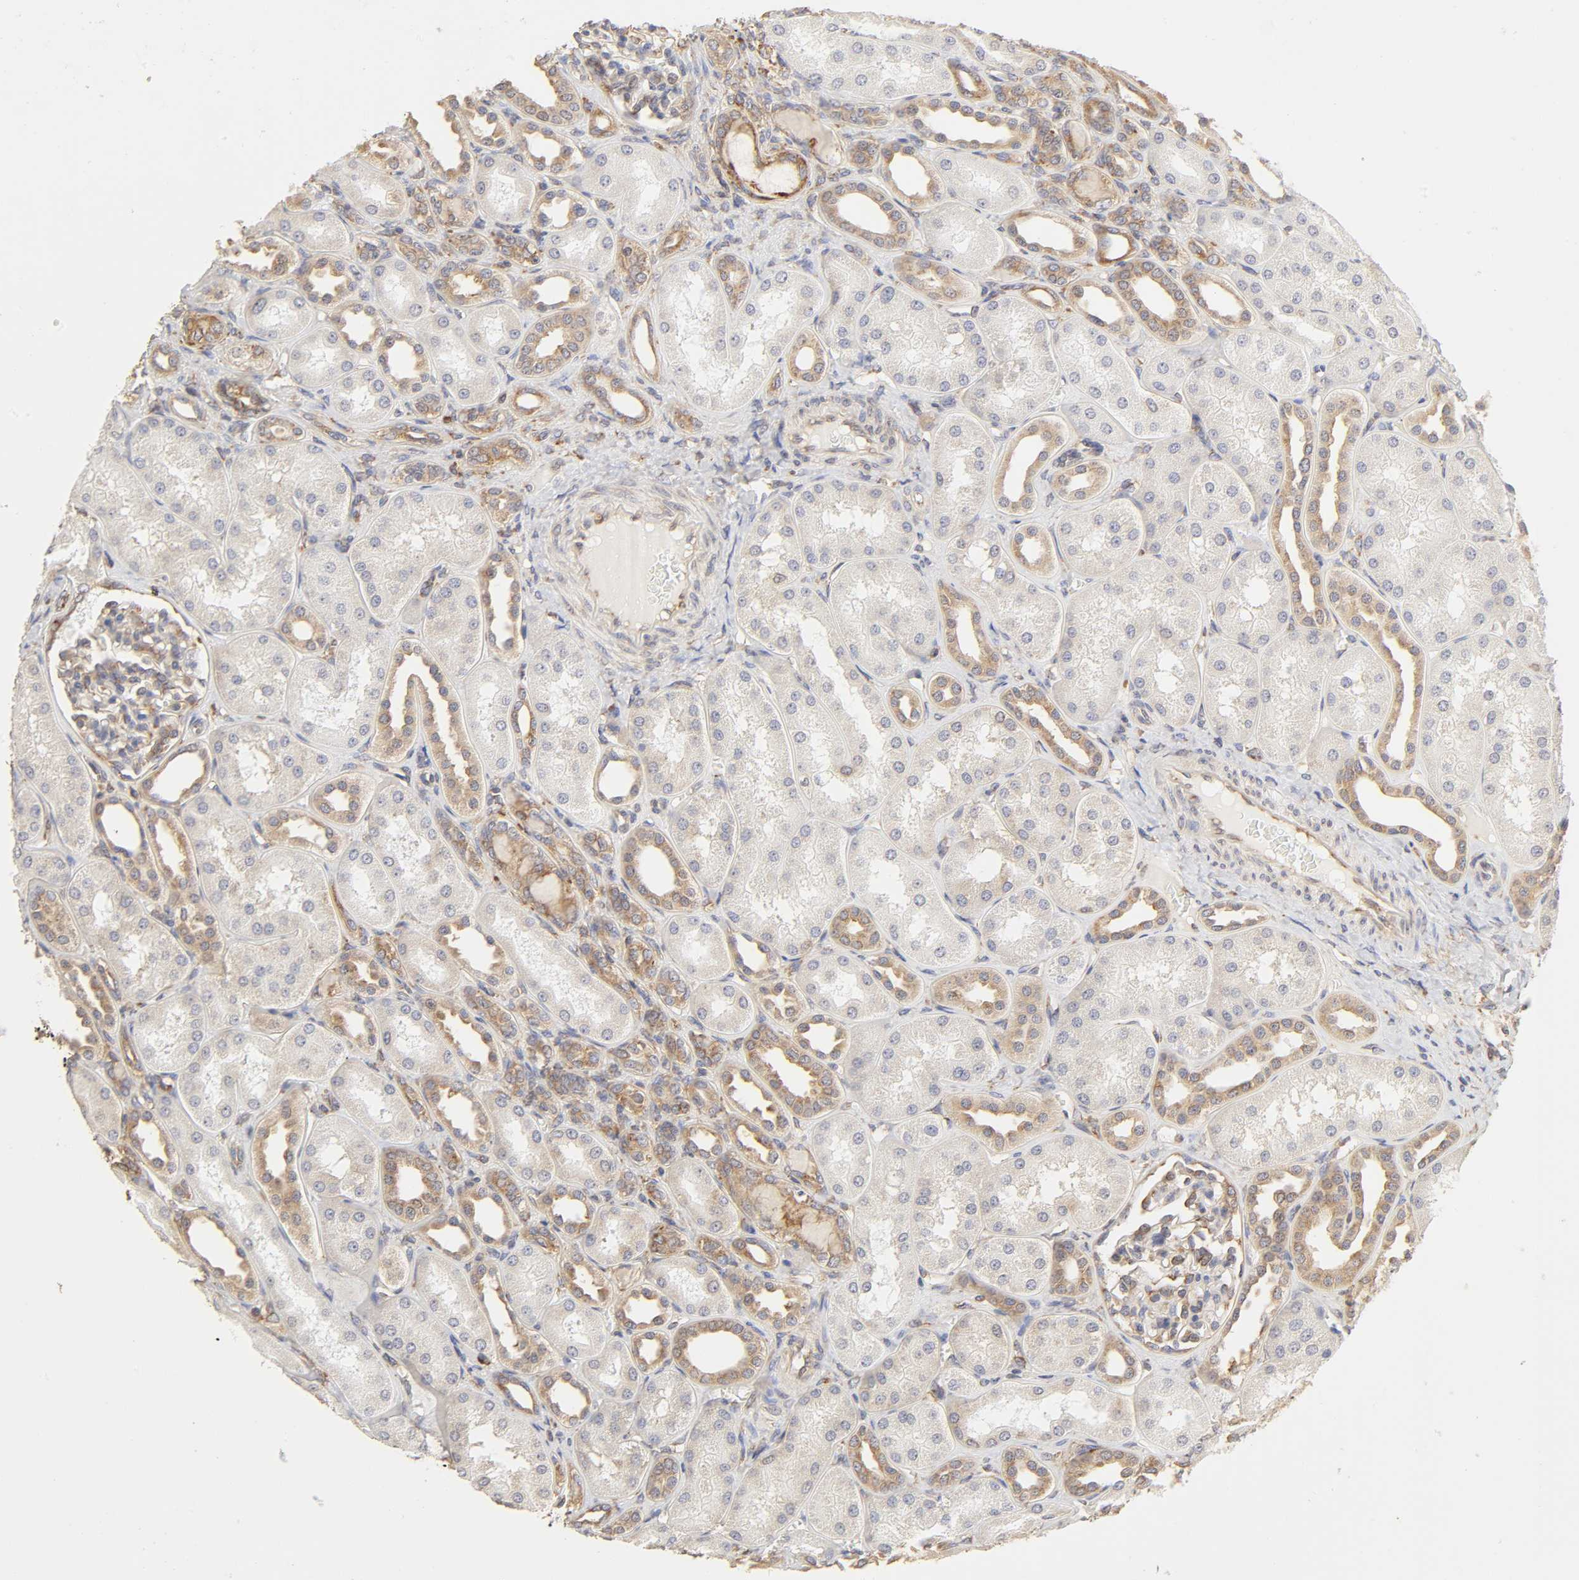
{"staining": {"intensity": "moderate", "quantity": "25%-75%", "location": "cytoplasmic/membranous"}, "tissue": "kidney", "cell_type": "Cells in glomeruli", "image_type": "normal", "snomed": [{"axis": "morphology", "description": "Normal tissue, NOS"}, {"axis": "topography", "description": "Kidney"}], "caption": "Immunohistochemistry (IHC) image of normal kidney stained for a protein (brown), which reveals medium levels of moderate cytoplasmic/membranous expression in approximately 25%-75% of cells in glomeruli.", "gene": "RPL14", "patient": {"sex": "male", "age": 7}}